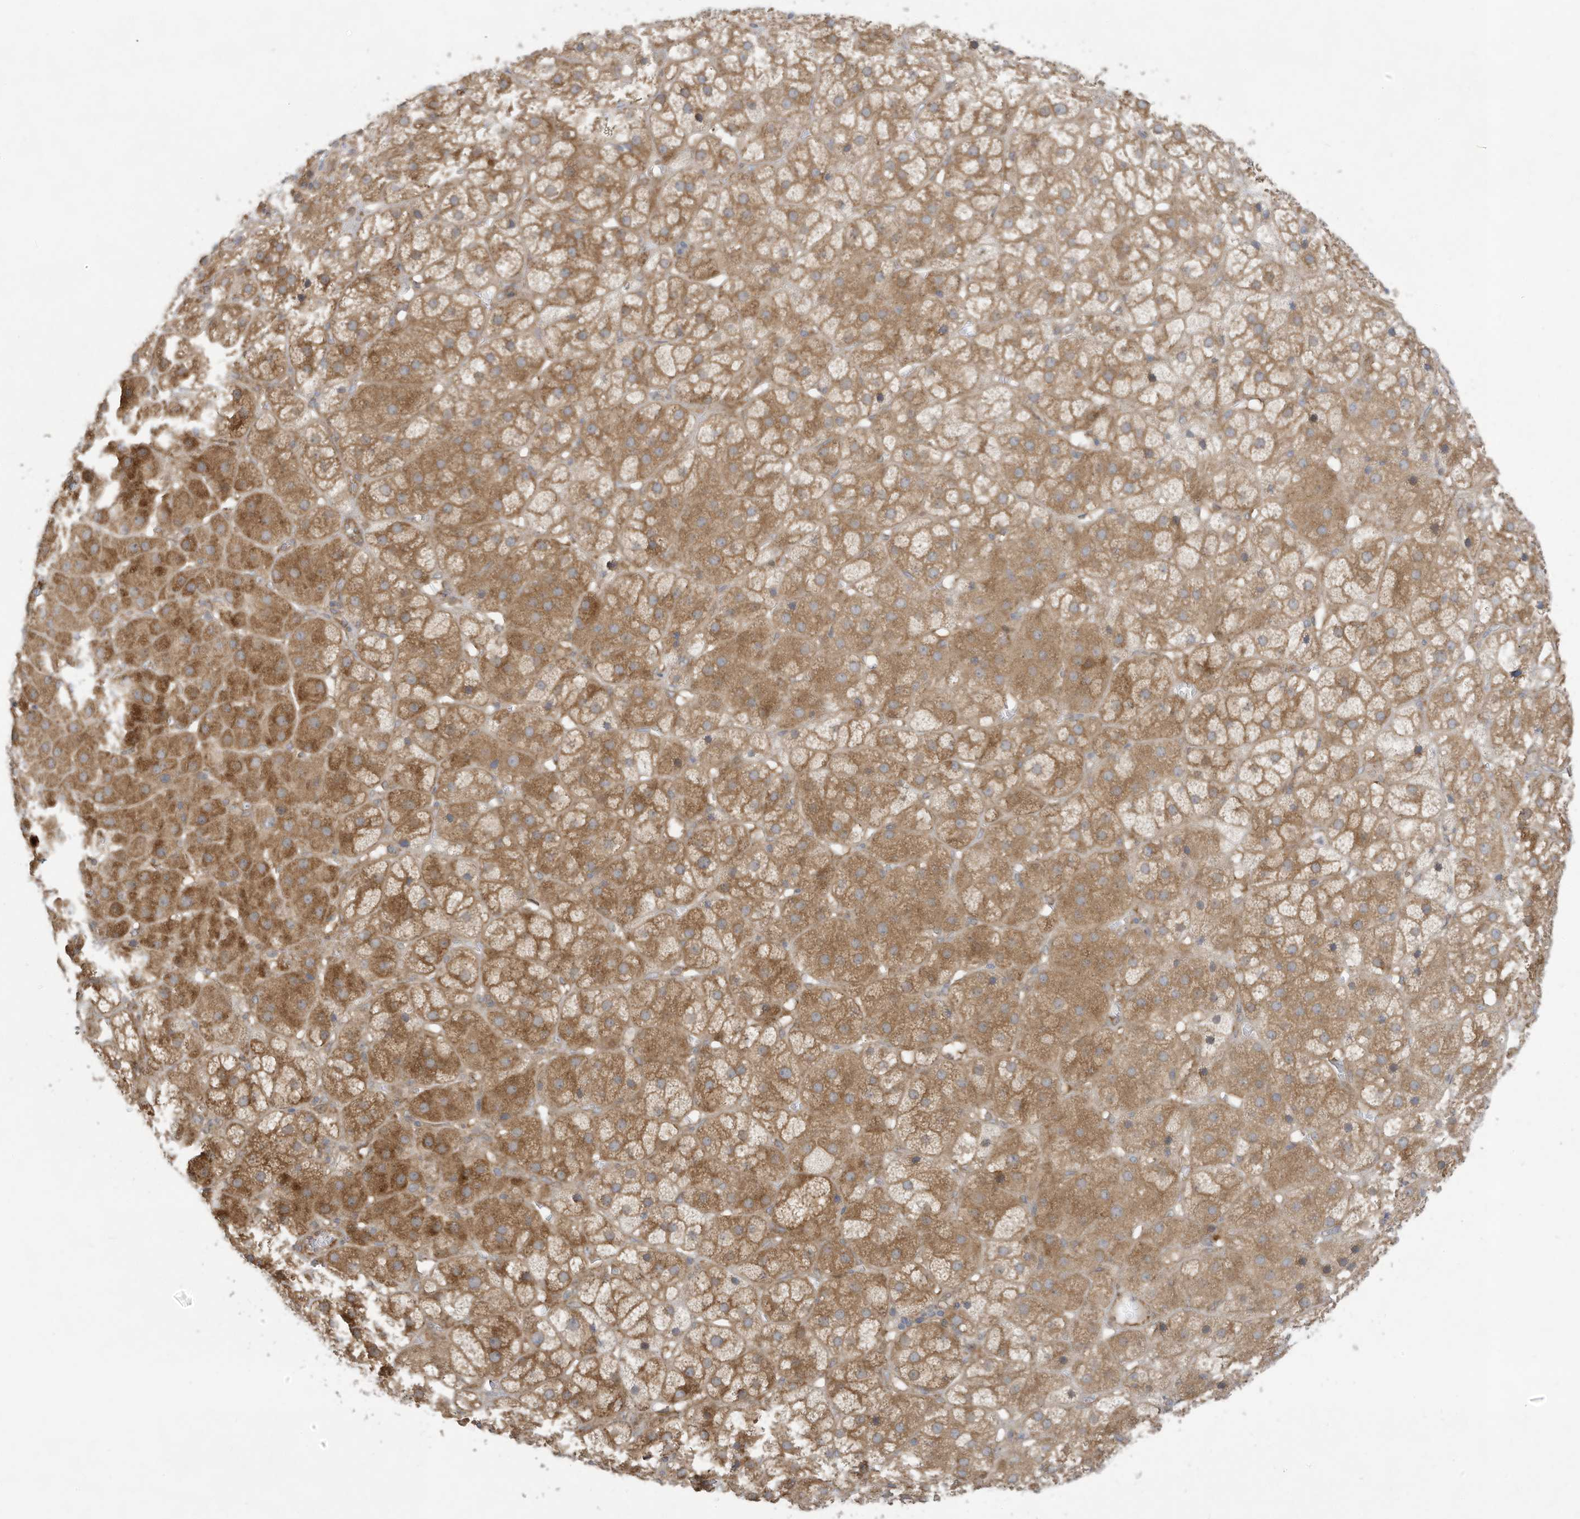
{"staining": {"intensity": "moderate", "quantity": "25%-75%", "location": "cytoplasmic/membranous"}, "tissue": "adrenal gland", "cell_type": "Glandular cells", "image_type": "normal", "snomed": [{"axis": "morphology", "description": "Normal tissue, NOS"}, {"axis": "topography", "description": "Adrenal gland"}], "caption": "The photomicrograph displays staining of unremarkable adrenal gland, revealing moderate cytoplasmic/membranous protein positivity (brown color) within glandular cells.", "gene": "USE1", "patient": {"sex": "female", "age": 57}}